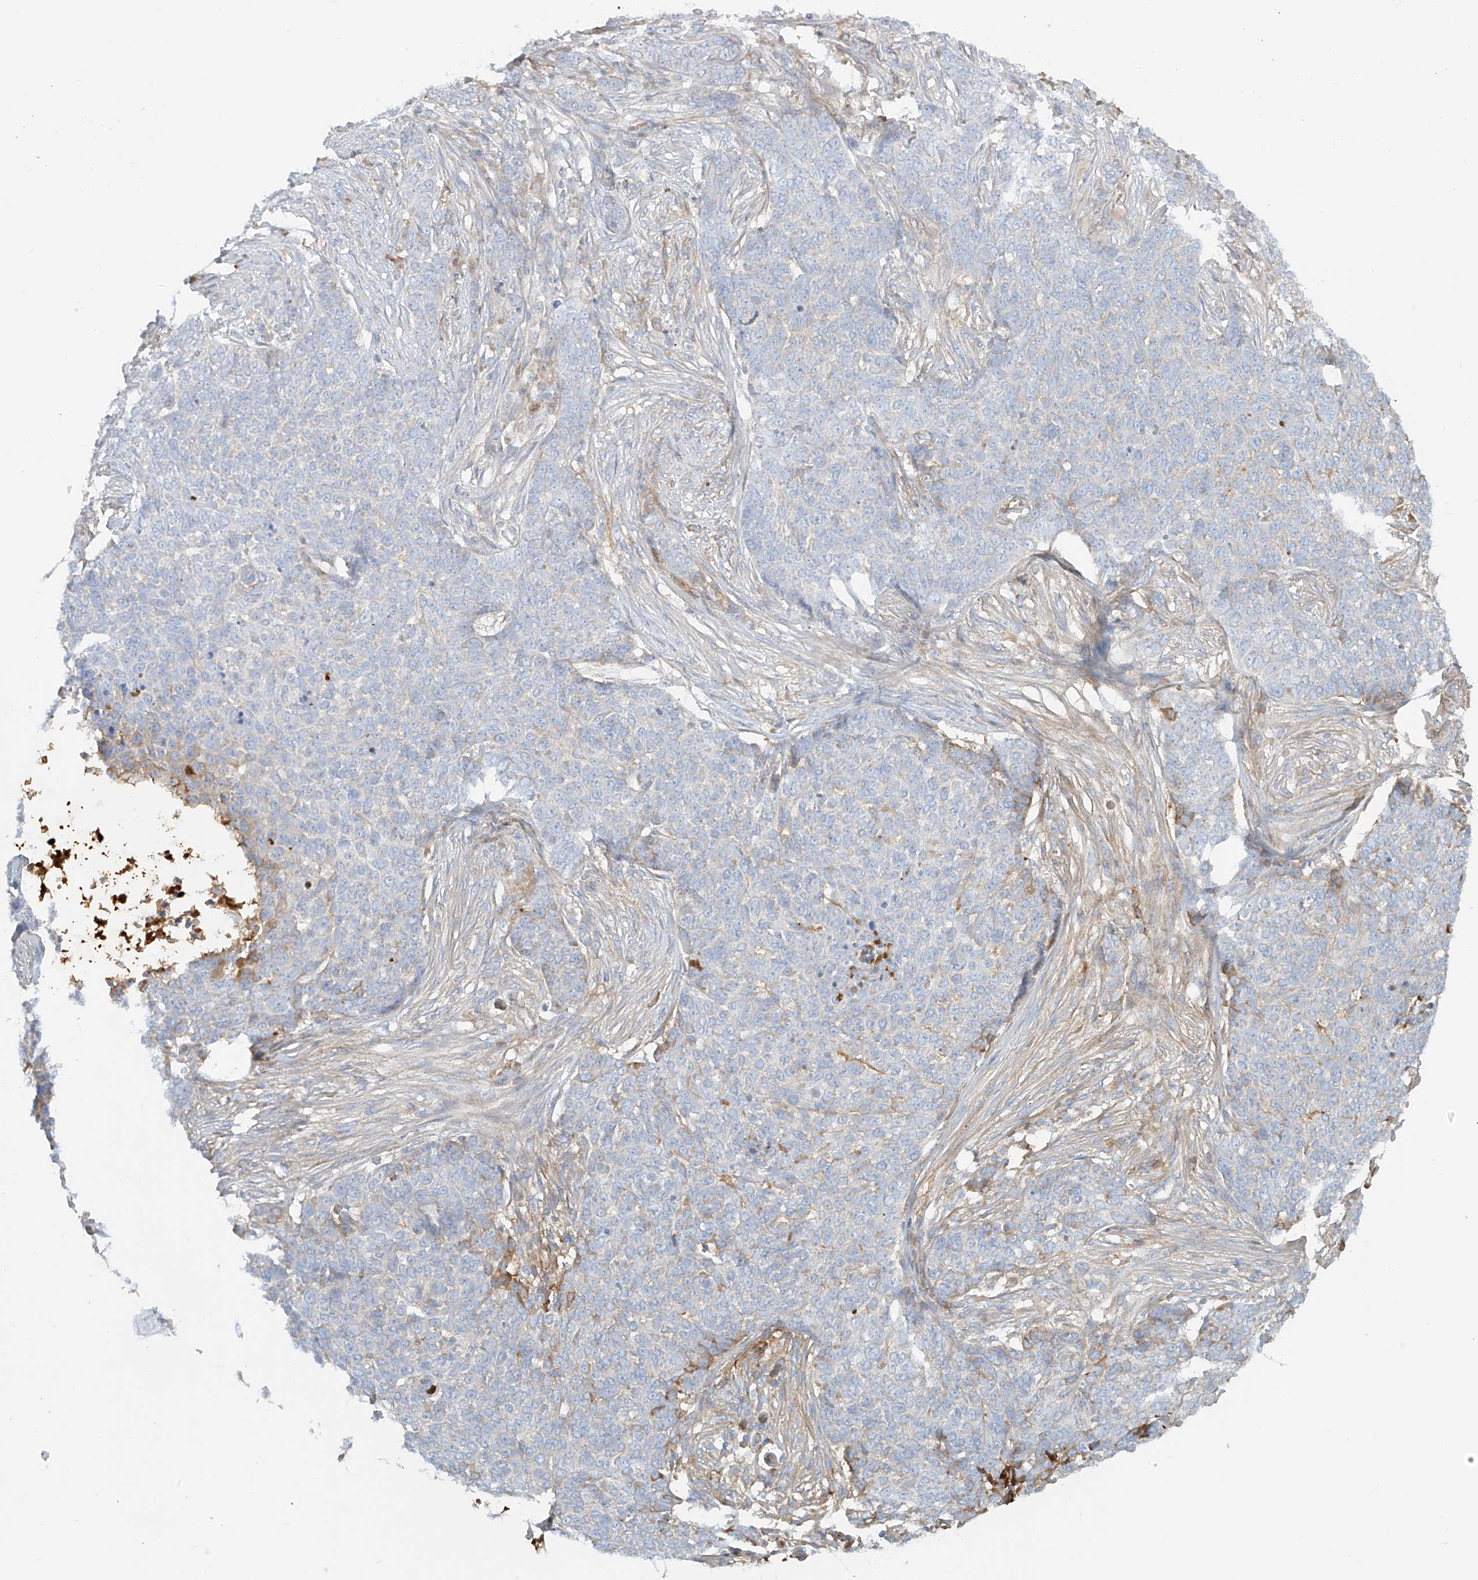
{"staining": {"intensity": "negative", "quantity": "none", "location": "none"}, "tissue": "skin cancer", "cell_type": "Tumor cells", "image_type": "cancer", "snomed": [{"axis": "morphology", "description": "Basal cell carcinoma"}, {"axis": "topography", "description": "Skin"}], "caption": "DAB immunohistochemical staining of human skin basal cell carcinoma shows no significant staining in tumor cells. (Immunohistochemistry, brightfield microscopy, high magnification).", "gene": "OCSTAMP", "patient": {"sex": "male", "age": 85}}